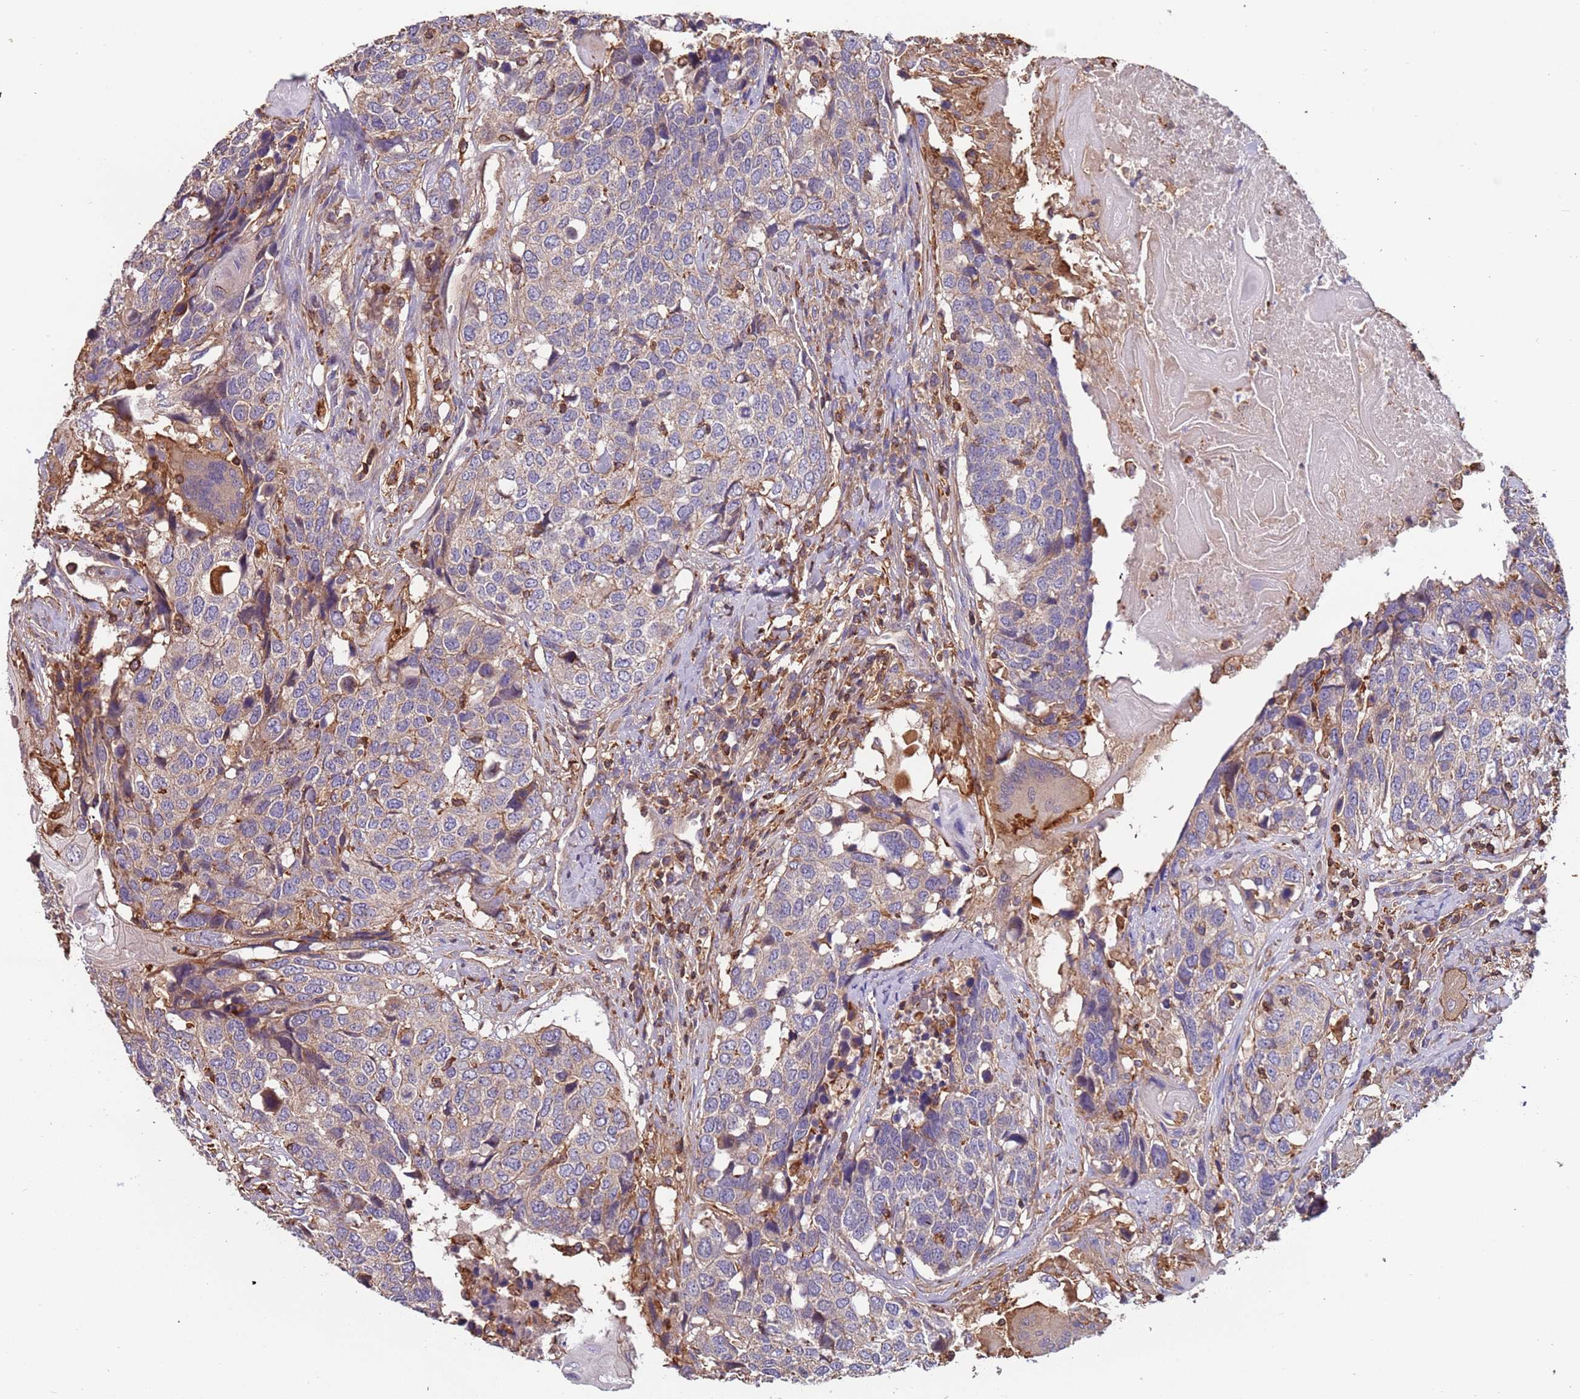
{"staining": {"intensity": "weak", "quantity": "<25%", "location": "cytoplasmic/membranous"}, "tissue": "head and neck cancer", "cell_type": "Tumor cells", "image_type": "cancer", "snomed": [{"axis": "morphology", "description": "Squamous cell carcinoma, NOS"}, {"axis": "topography", "description": "Head-Neck"}], "caption": "This is an immunohistochemistry (IHC) photomicrograph of human head and neck squamous cell carcinoma. There is no positivity in tumor cells.", "gene": "SYT4", "patient": {"sex": "male", "age": 66}}